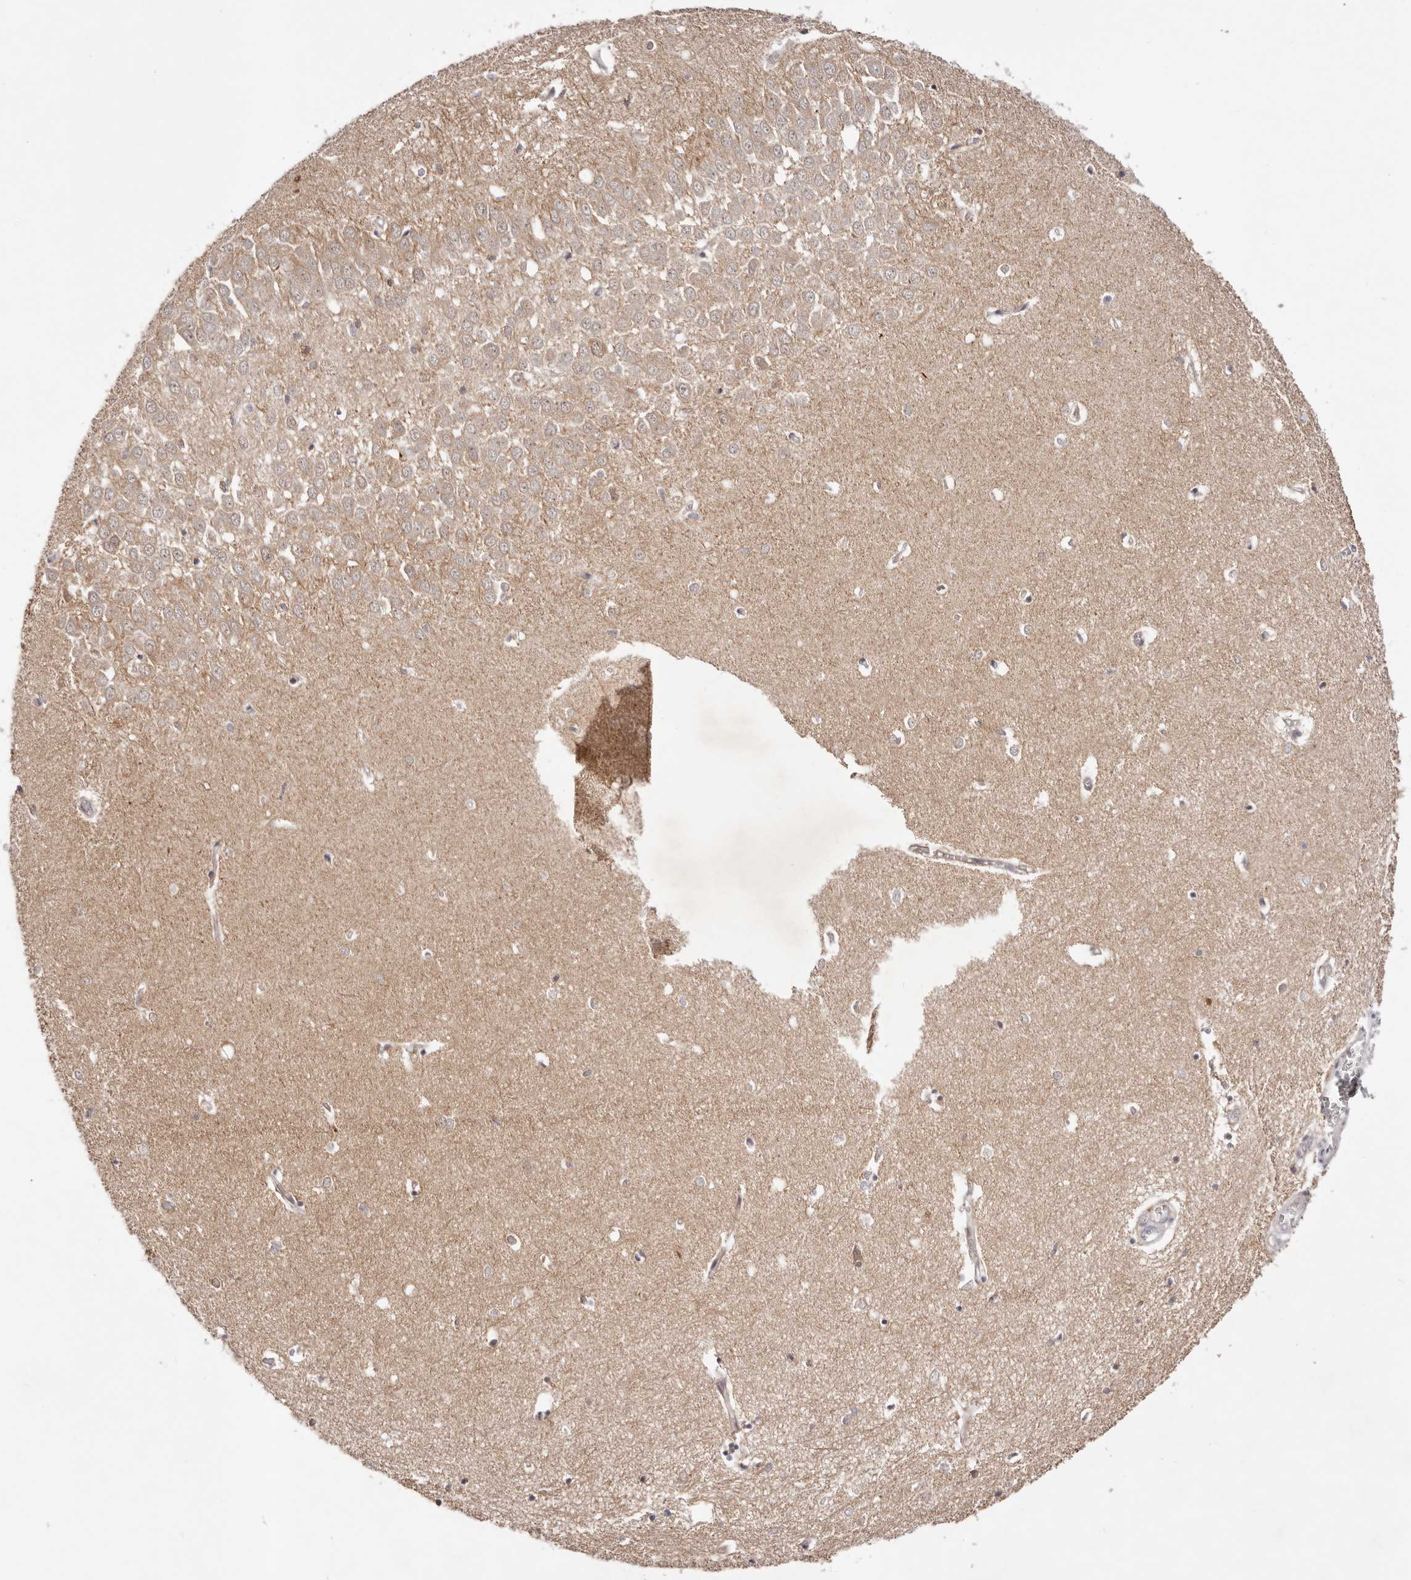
{"staining": {"intensity": "weak", "quantity": "<25%", "location": "cytoplasmic/membranous,nuclear"}, "tissue": "hippocampus", "cell_type": "Glial cells", "image_type": "normal", "snomed": [{"axis": "morphology", "description": "Normal tissue, NOS"}, {"axis": "topography", "description": "Hippocampus"}], "caption": "Immunohistochemistry (IHC) micrograph of normal hippocampus: human hippocampus stained with DAB (3,3'-diaminobenzidine) exhibits no significant protein staining in glial cells. (DAB (3,3'-diaminobenzidine) IHC with hematoxylin counter stain).", "gene": "WRN", "patient": {"sex": "female", "age": 64}}